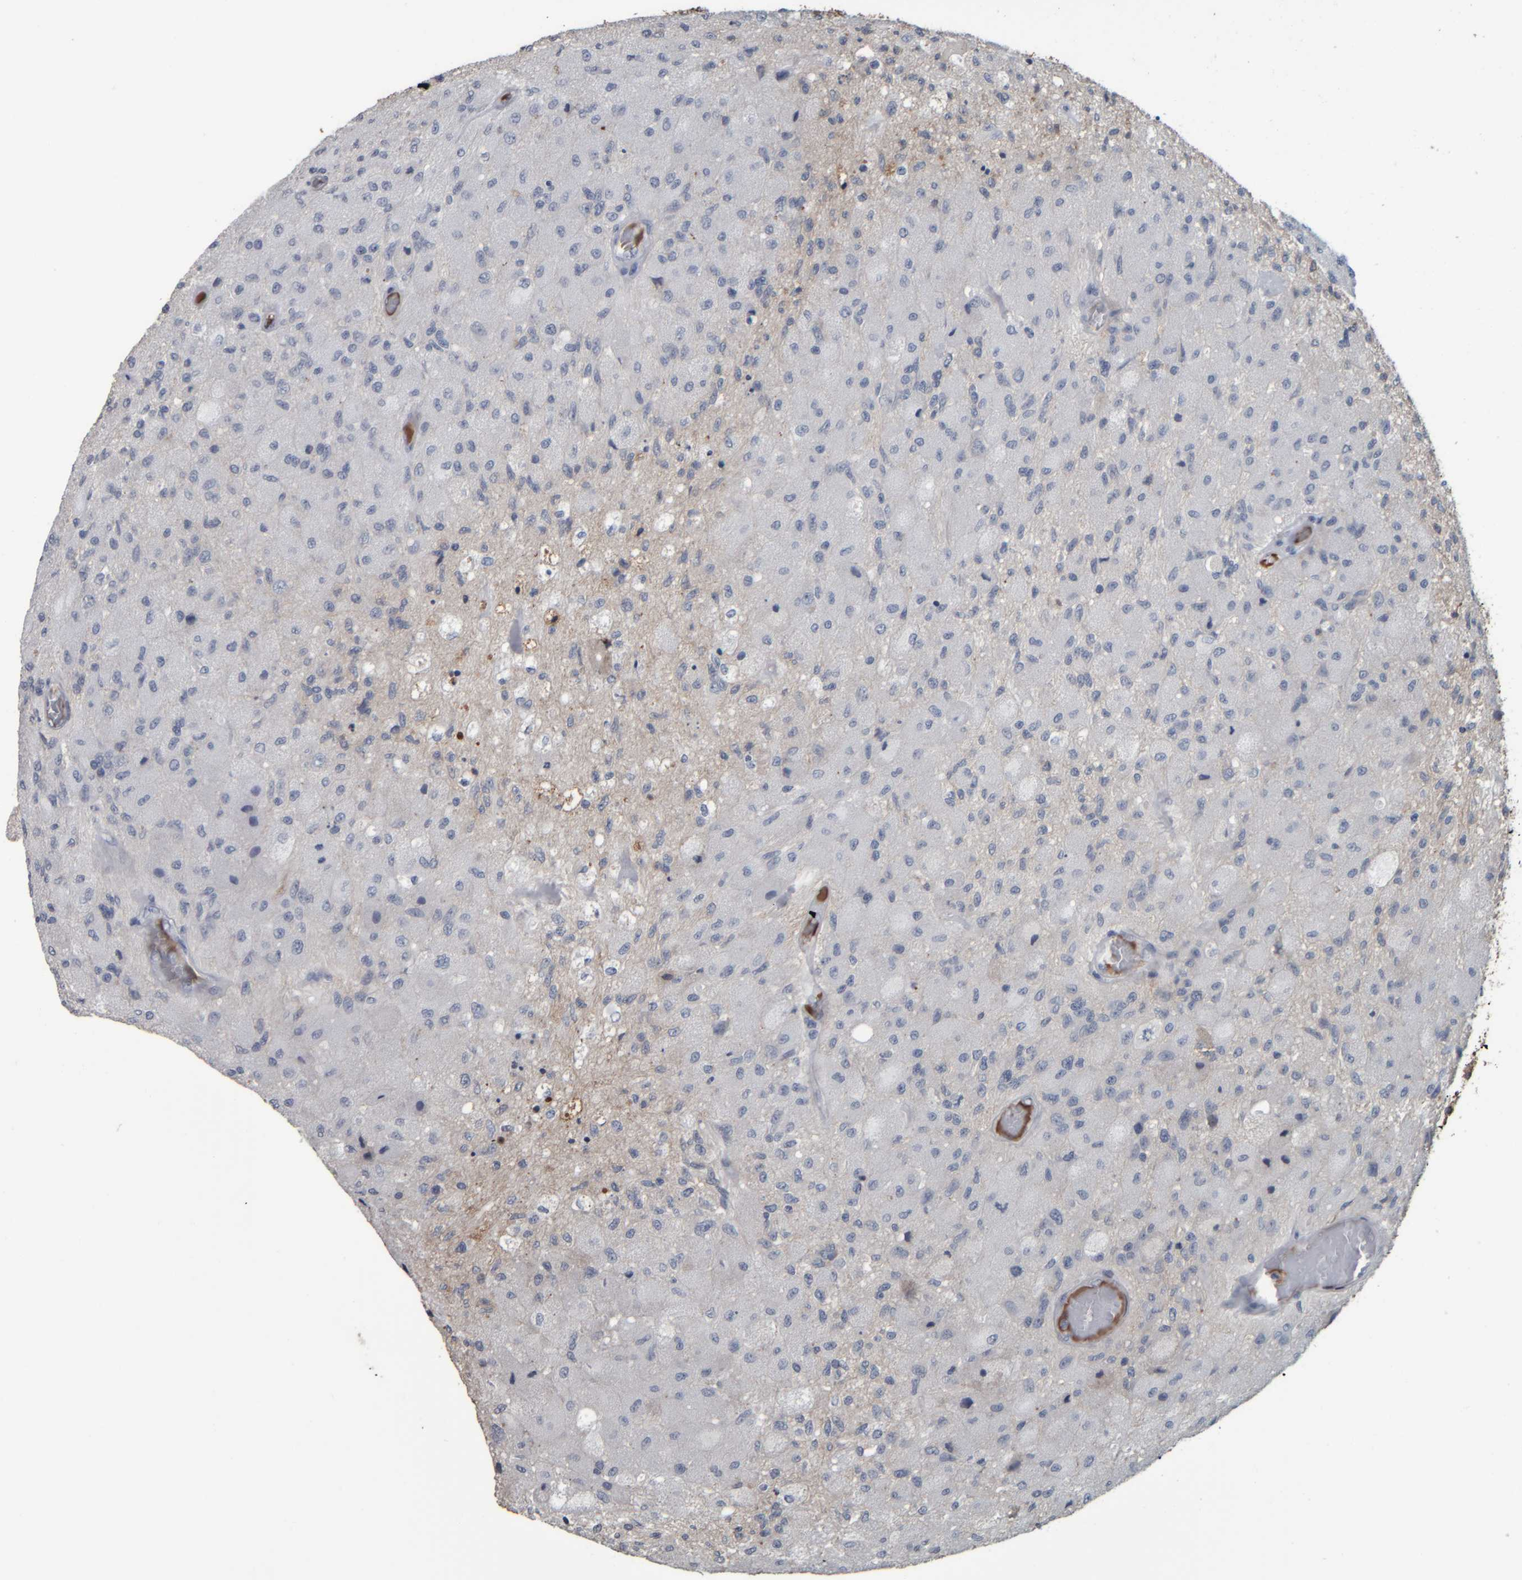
{"staining": {"intensity": "negative", "quantity": "none", "location": "none"}, "tissue": "glioma", "cell_type": "Tumor cells", "image_type": "cancer", "snomed": [{"axis": "morphology", "description": "Normal tissue, NOS"}, {"axis": "morphology", "description": "Glioma, malignant, High grade"}, {"axis": "topography", "description": "Cerebral cortex"}], "caption": "Tumor cells show no significant positivity in glioma.", "gene": "CAVIN4", "patient": {"sex": "male", "age": 77}}